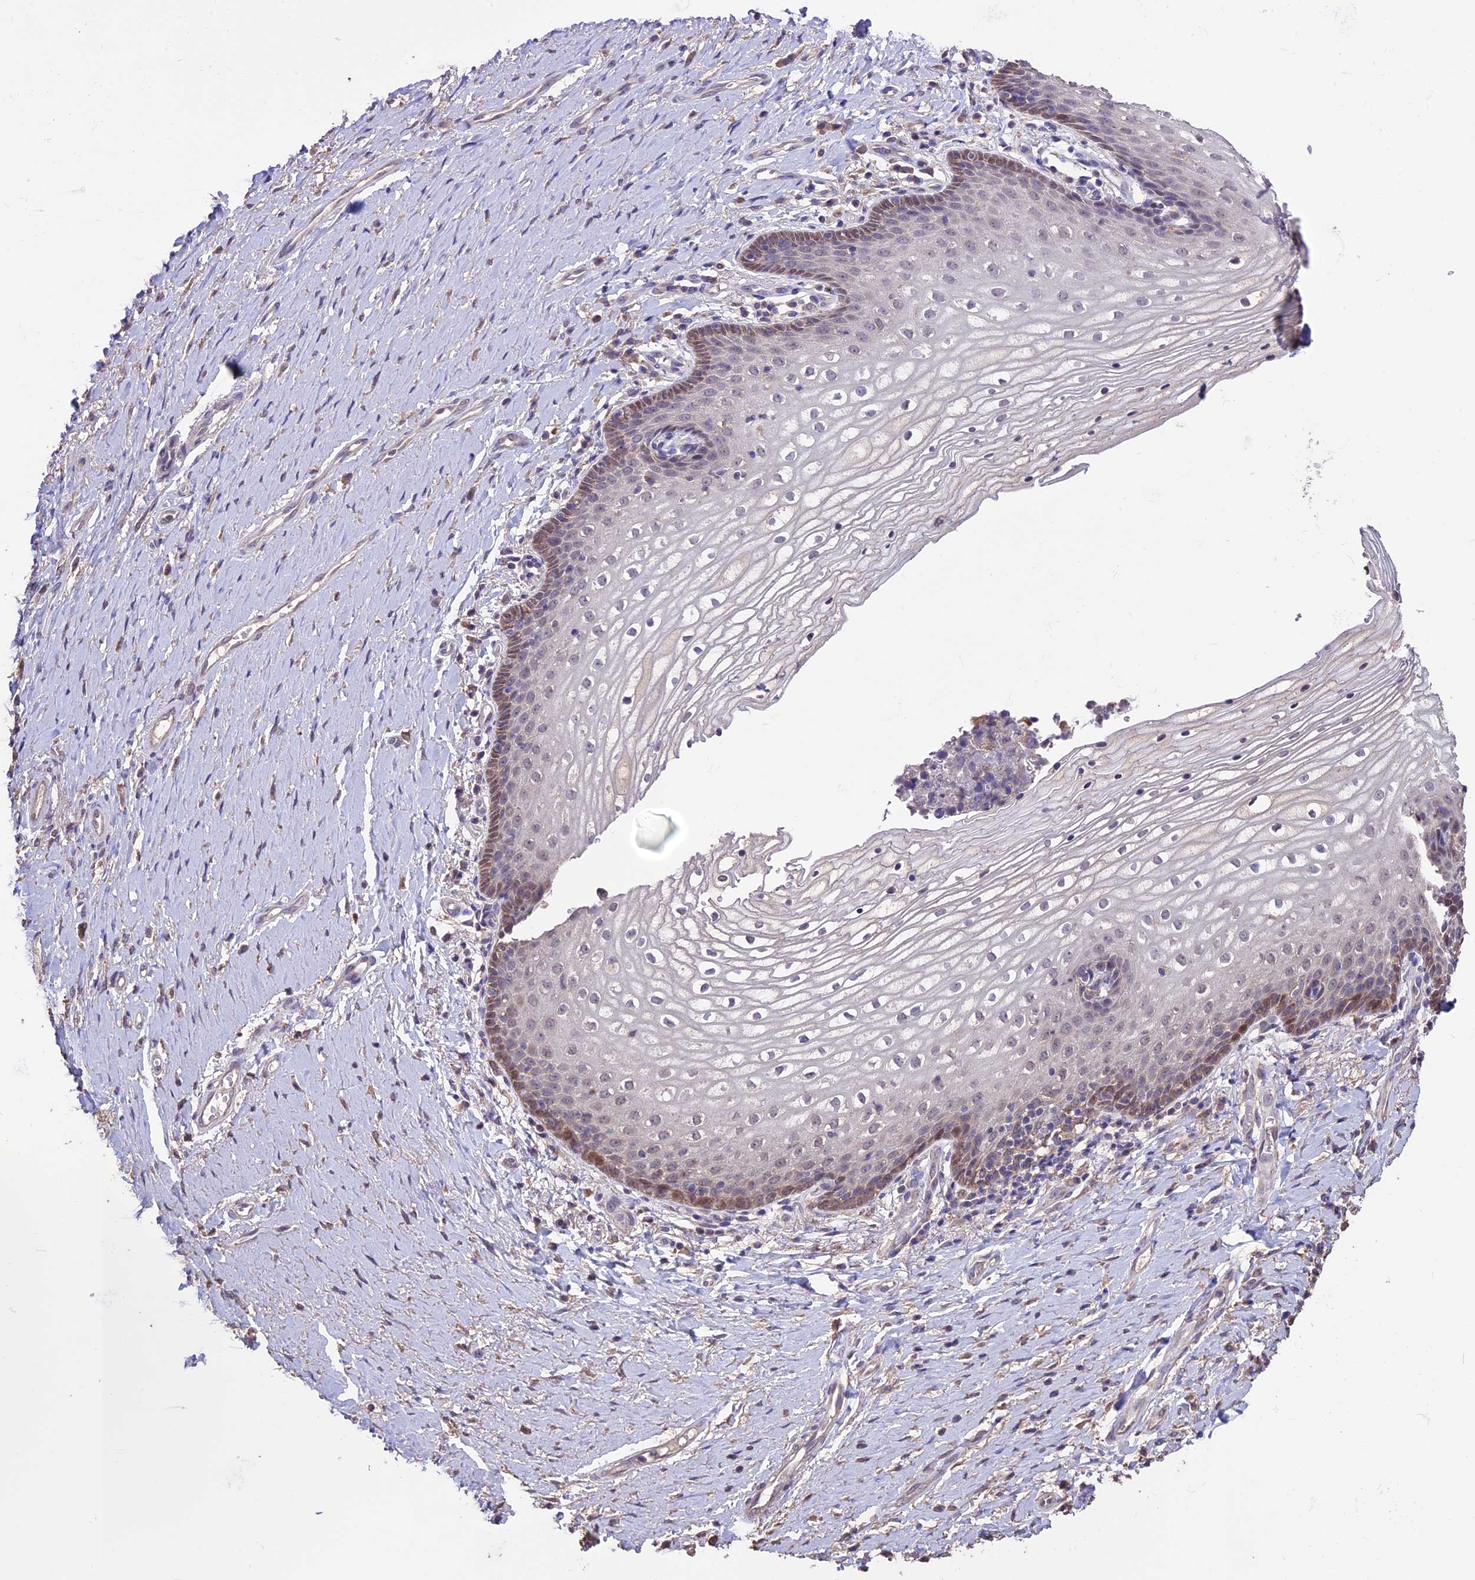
{"staining": {"intensity": "moderate", "quantity": "<25%", "location": "cytoplasmic/membranous"}, "tissue": "vagina", "cell_type": "Squamous epithelial cells", "image_type": "normal", "snomed": [{"axis": "morphology", "description": "Normal tissue, NOS"}, {"axis": "topography", "description": "Vagina"}], "caption": "Immunohistochemistry (IHC) (DAB) staining of unremarkable human vagina shows moderate cytoplasmic/membranous protein positivity in about <25% of squamous epithelial cells.", "gene": "DIS3L", "patient": {"sex": "female", "age": 60}}